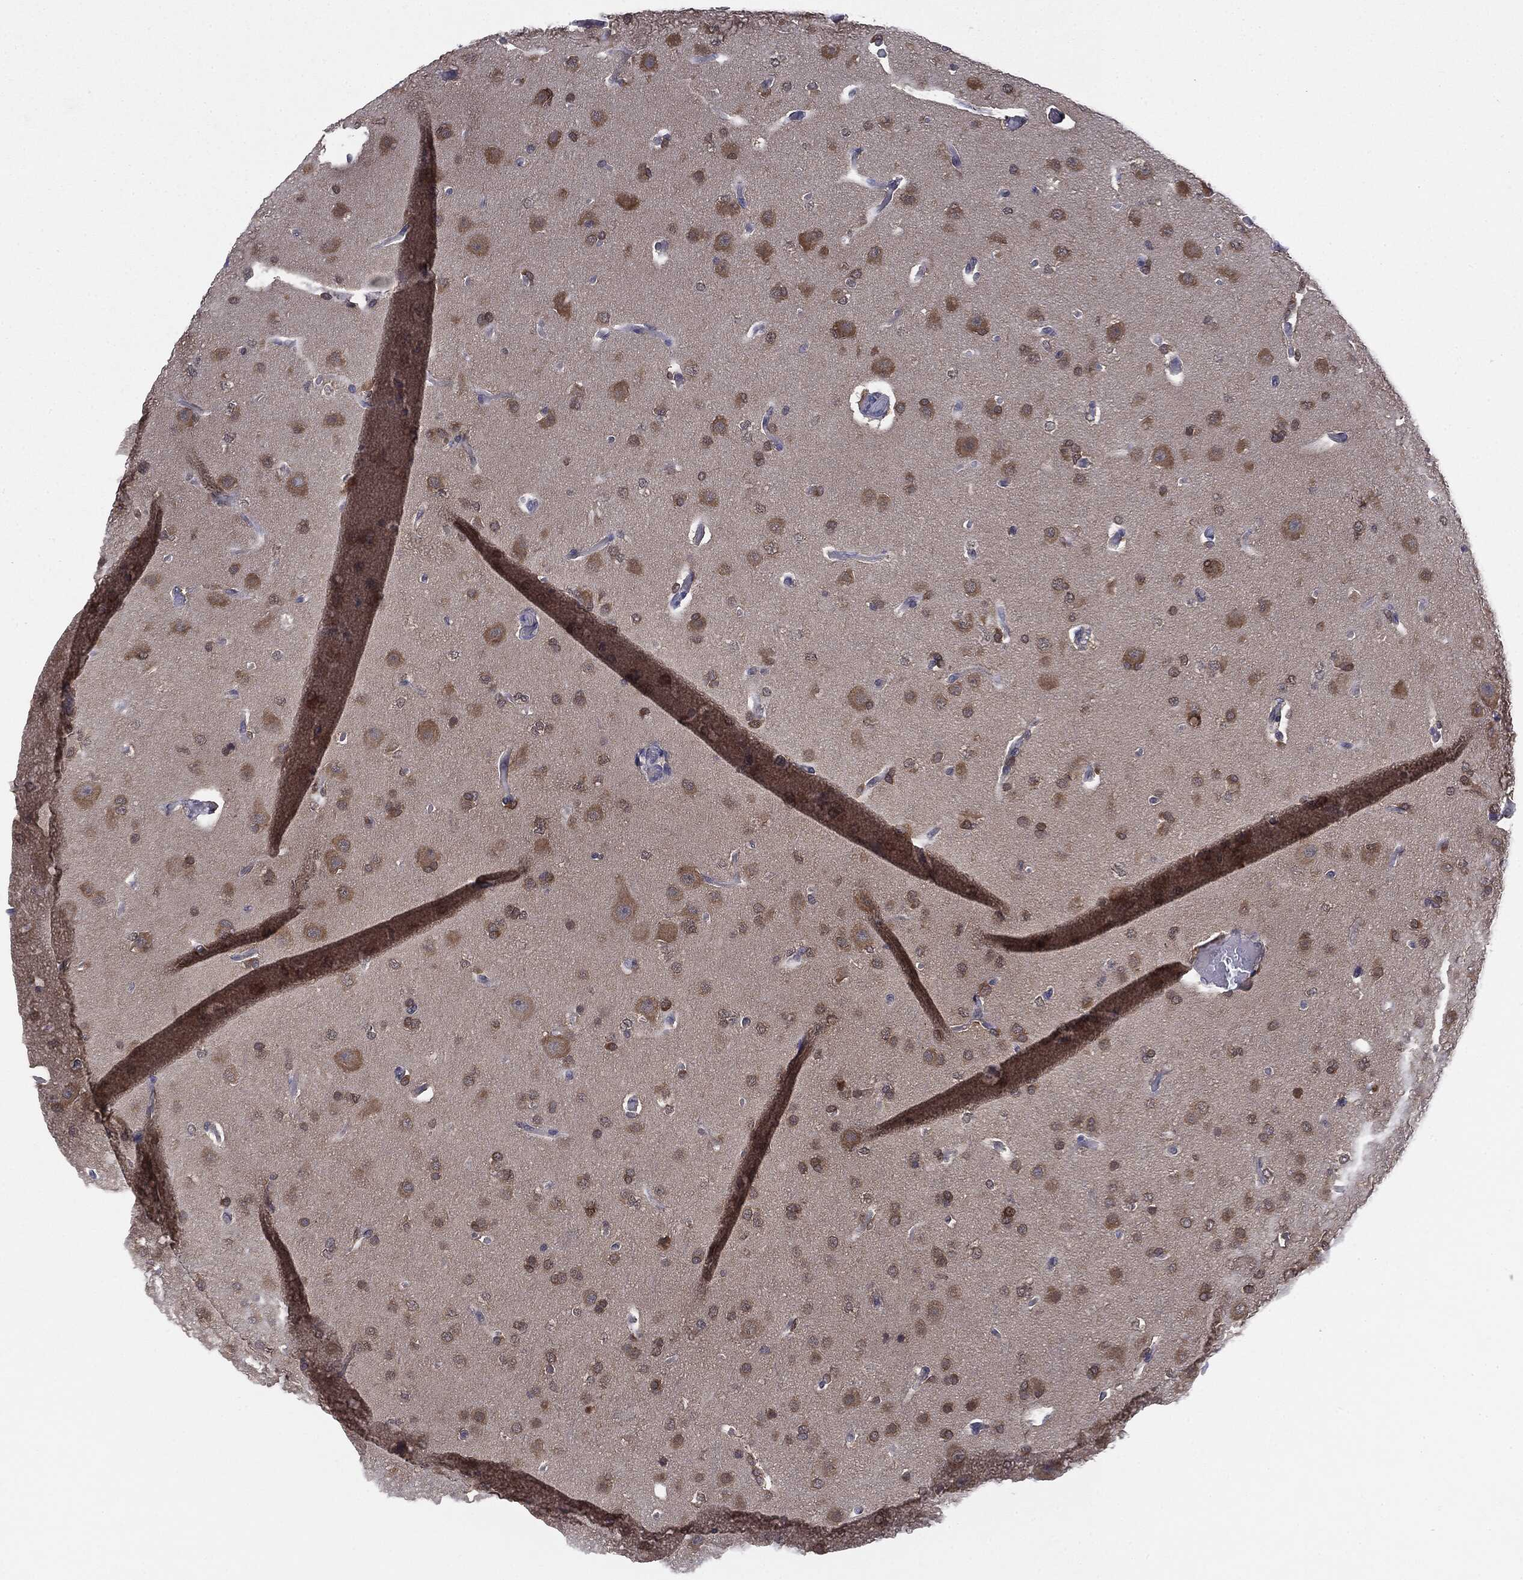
{"staining": {"intensity": "weak", "quantity": "25%-75%", "location": "cytoplasmic/membranous"}, "tissue": "glioma", "cell_type": "Tumor cells", "image_type": "cancer", "snomed": [{"axis": "morphology", "description": "Glioma, malignant, Low grade"}, {"axis": "topography", "description": "Brain"}], "caption": "Malignant glioma (low-grade) was stained to show a protein in brown. There is low levels of weak cytoplasmic/membranous positivity in approximately 25%-75% of tumor cells.", "gene": "KRT7", "patient": {"sex": "male", "age": 41}}